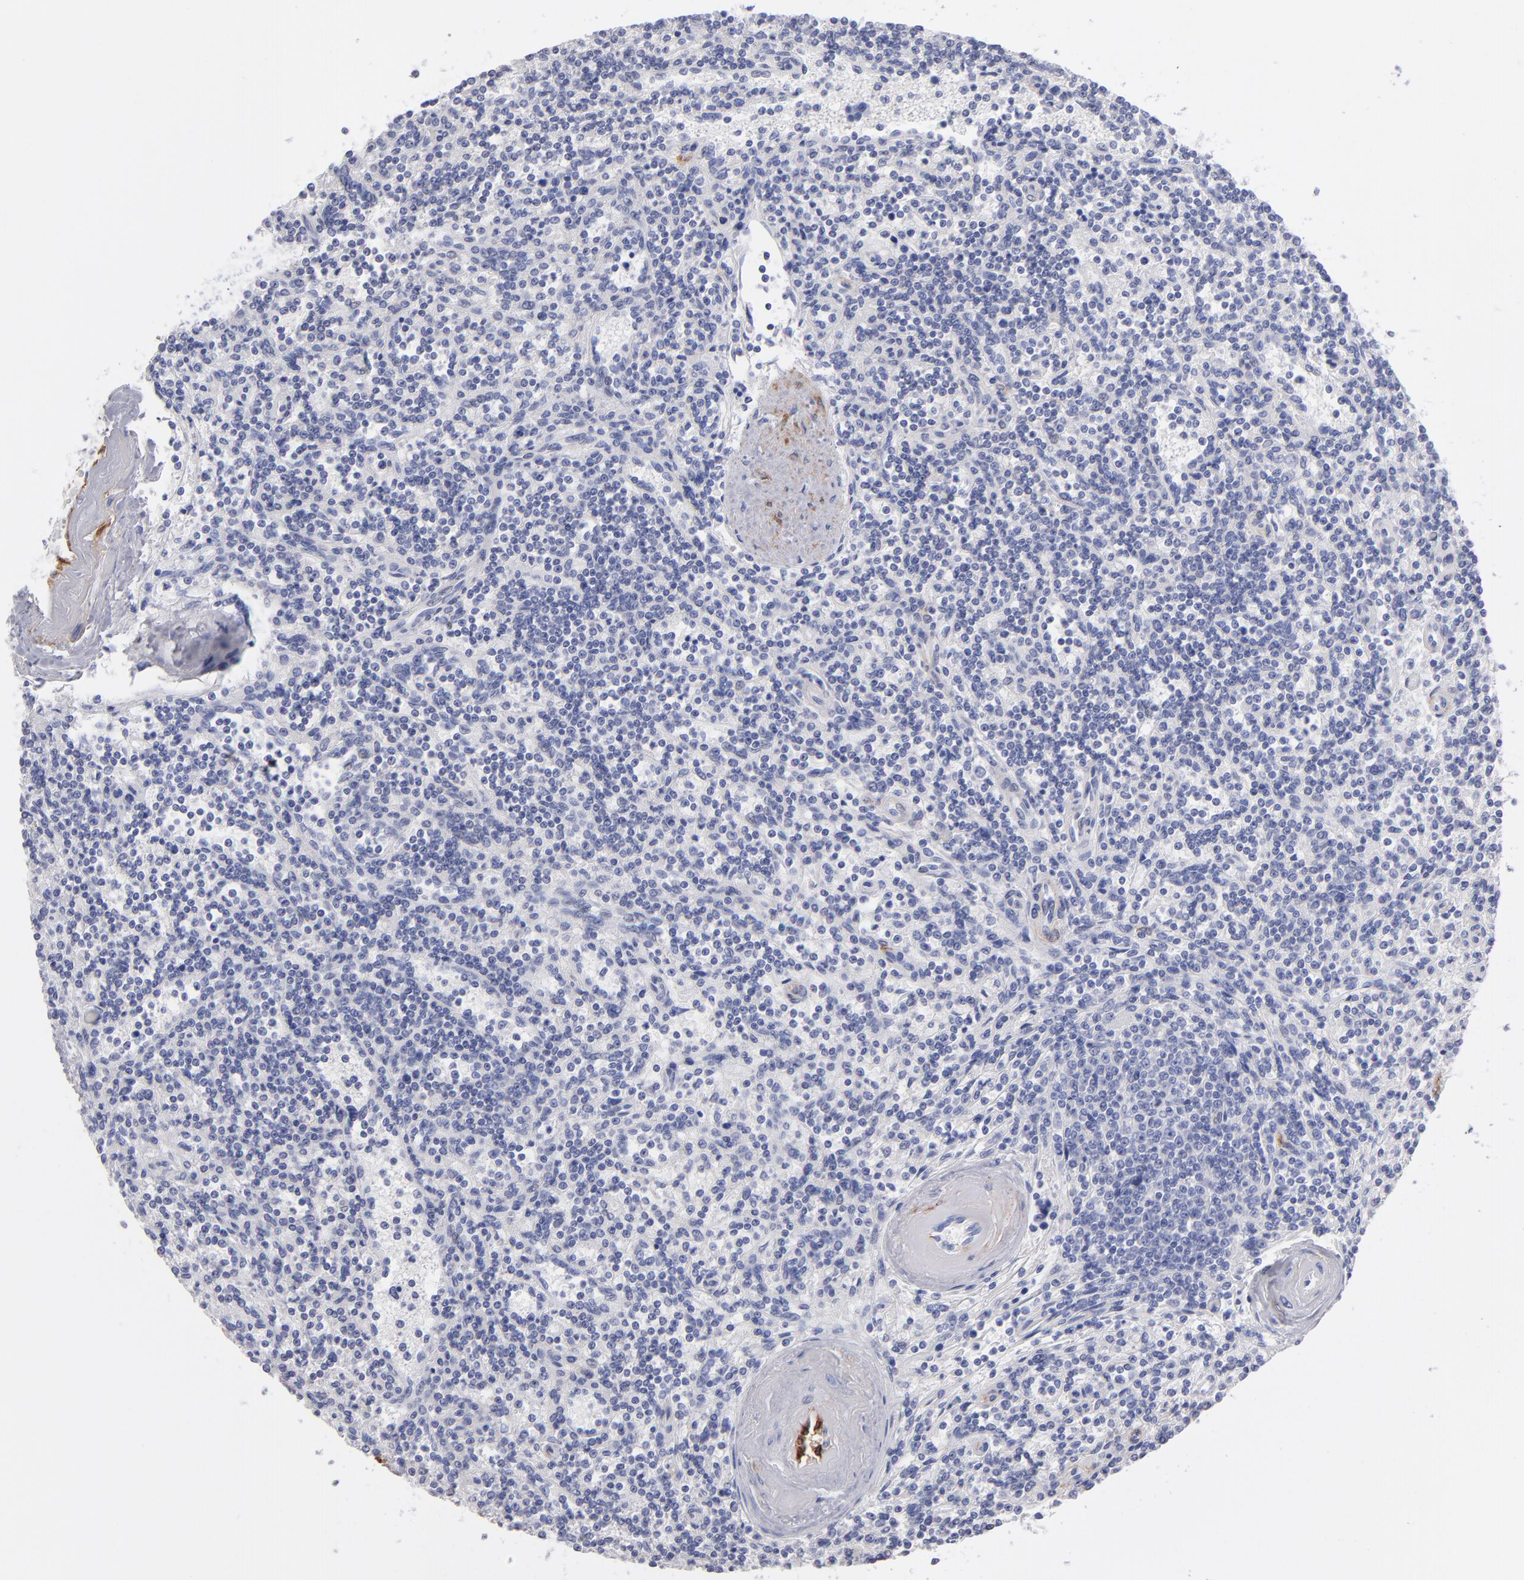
{"staining": {"intensity": "negative", "quantity": "none", "location": "none"}, "tissue": "lymphoma", "cell_type": "Tumor cells", "image_type": "cancer", "snomed": [{"axis": "morphology", "description": "Malignant lymphoma, non-Hodgkin's type, Low grade"}, {"axis": "topography", "description": "Spleen"}], "caption": "Immunohistochemistry (IHC) photomicrograph of neoplastic tissue: lymphoma stained with DAB displays no significant protein expression in tumor cells.", "gene": "AHNAK2", "patient": {"sex": "male", "age": 73}}